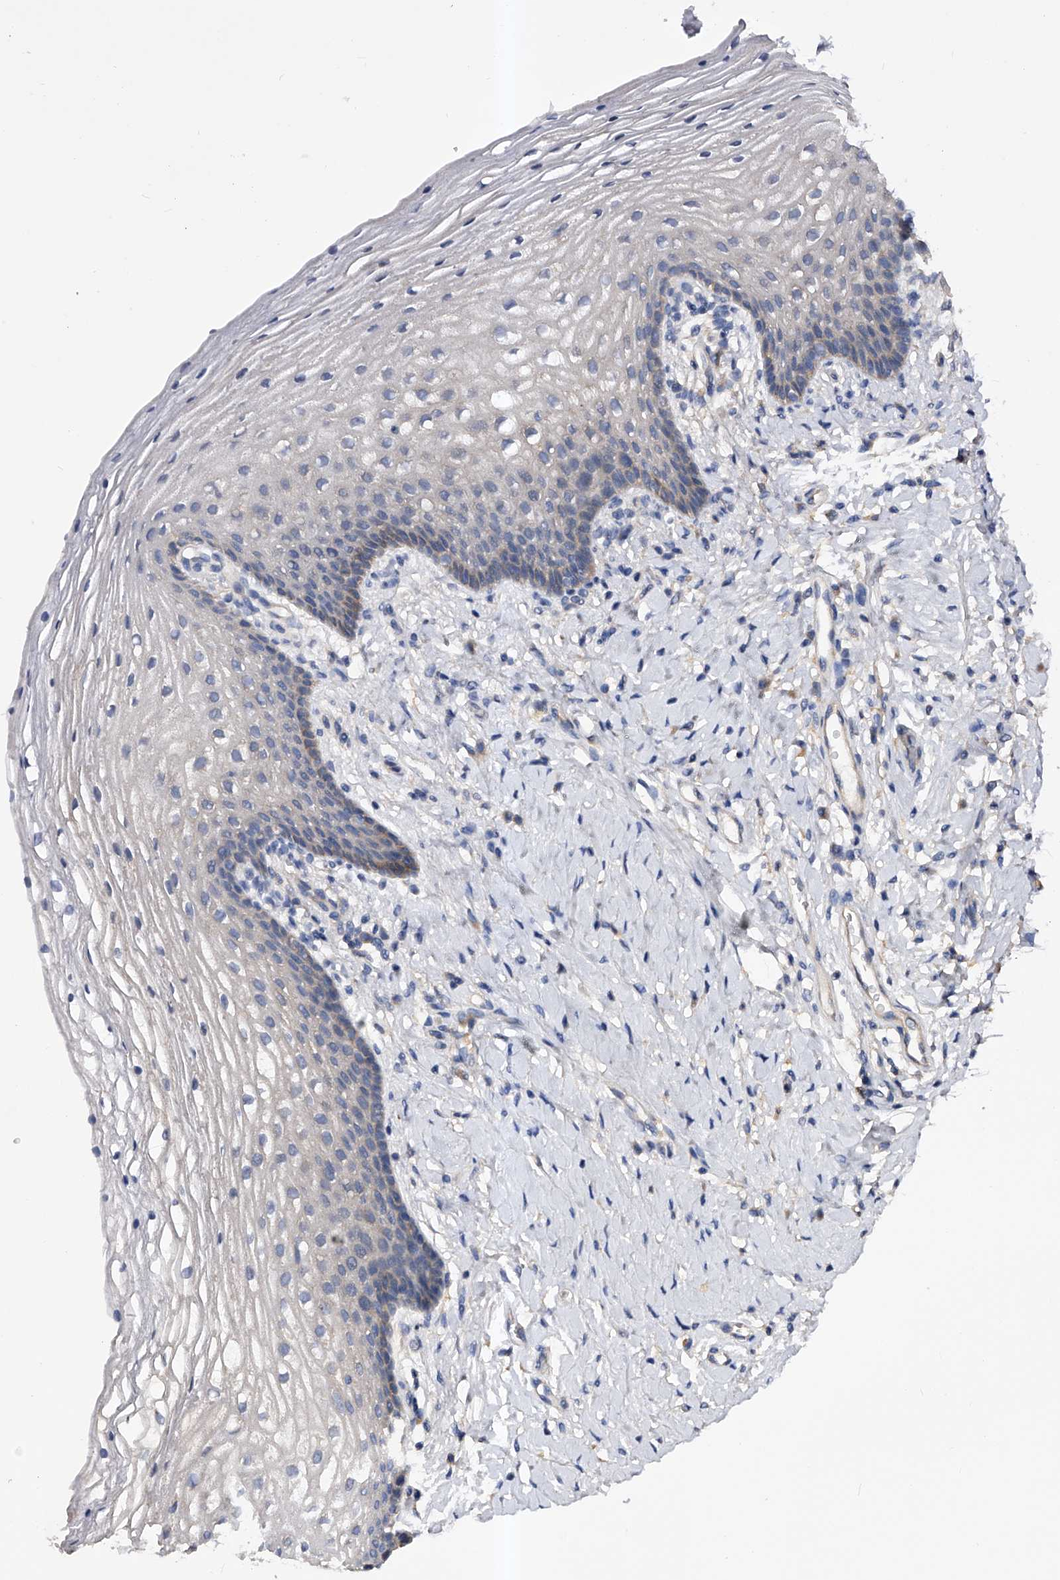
{"staining": {"intensity": "negative", "quantity": "none", "location": "none"}, "tissue": "vagina", "cell_type": "Squamous epithelial cells", "image_type": "normal", "snomed": [{"axis": "morphology", "description": "Normal tissue, NOS"}, {"axis": "topography", "description": "Vagina"}], "caption": "There is no significant positivity in squamous epithelial cells of vagina. Brightfield microscopy of immunohistochemistry stained with DAB (brown) and hematoxylin (blue), captured at high magnification.", "gene": "ARL4C", "patient": {"sex": "female", "age": 60}}